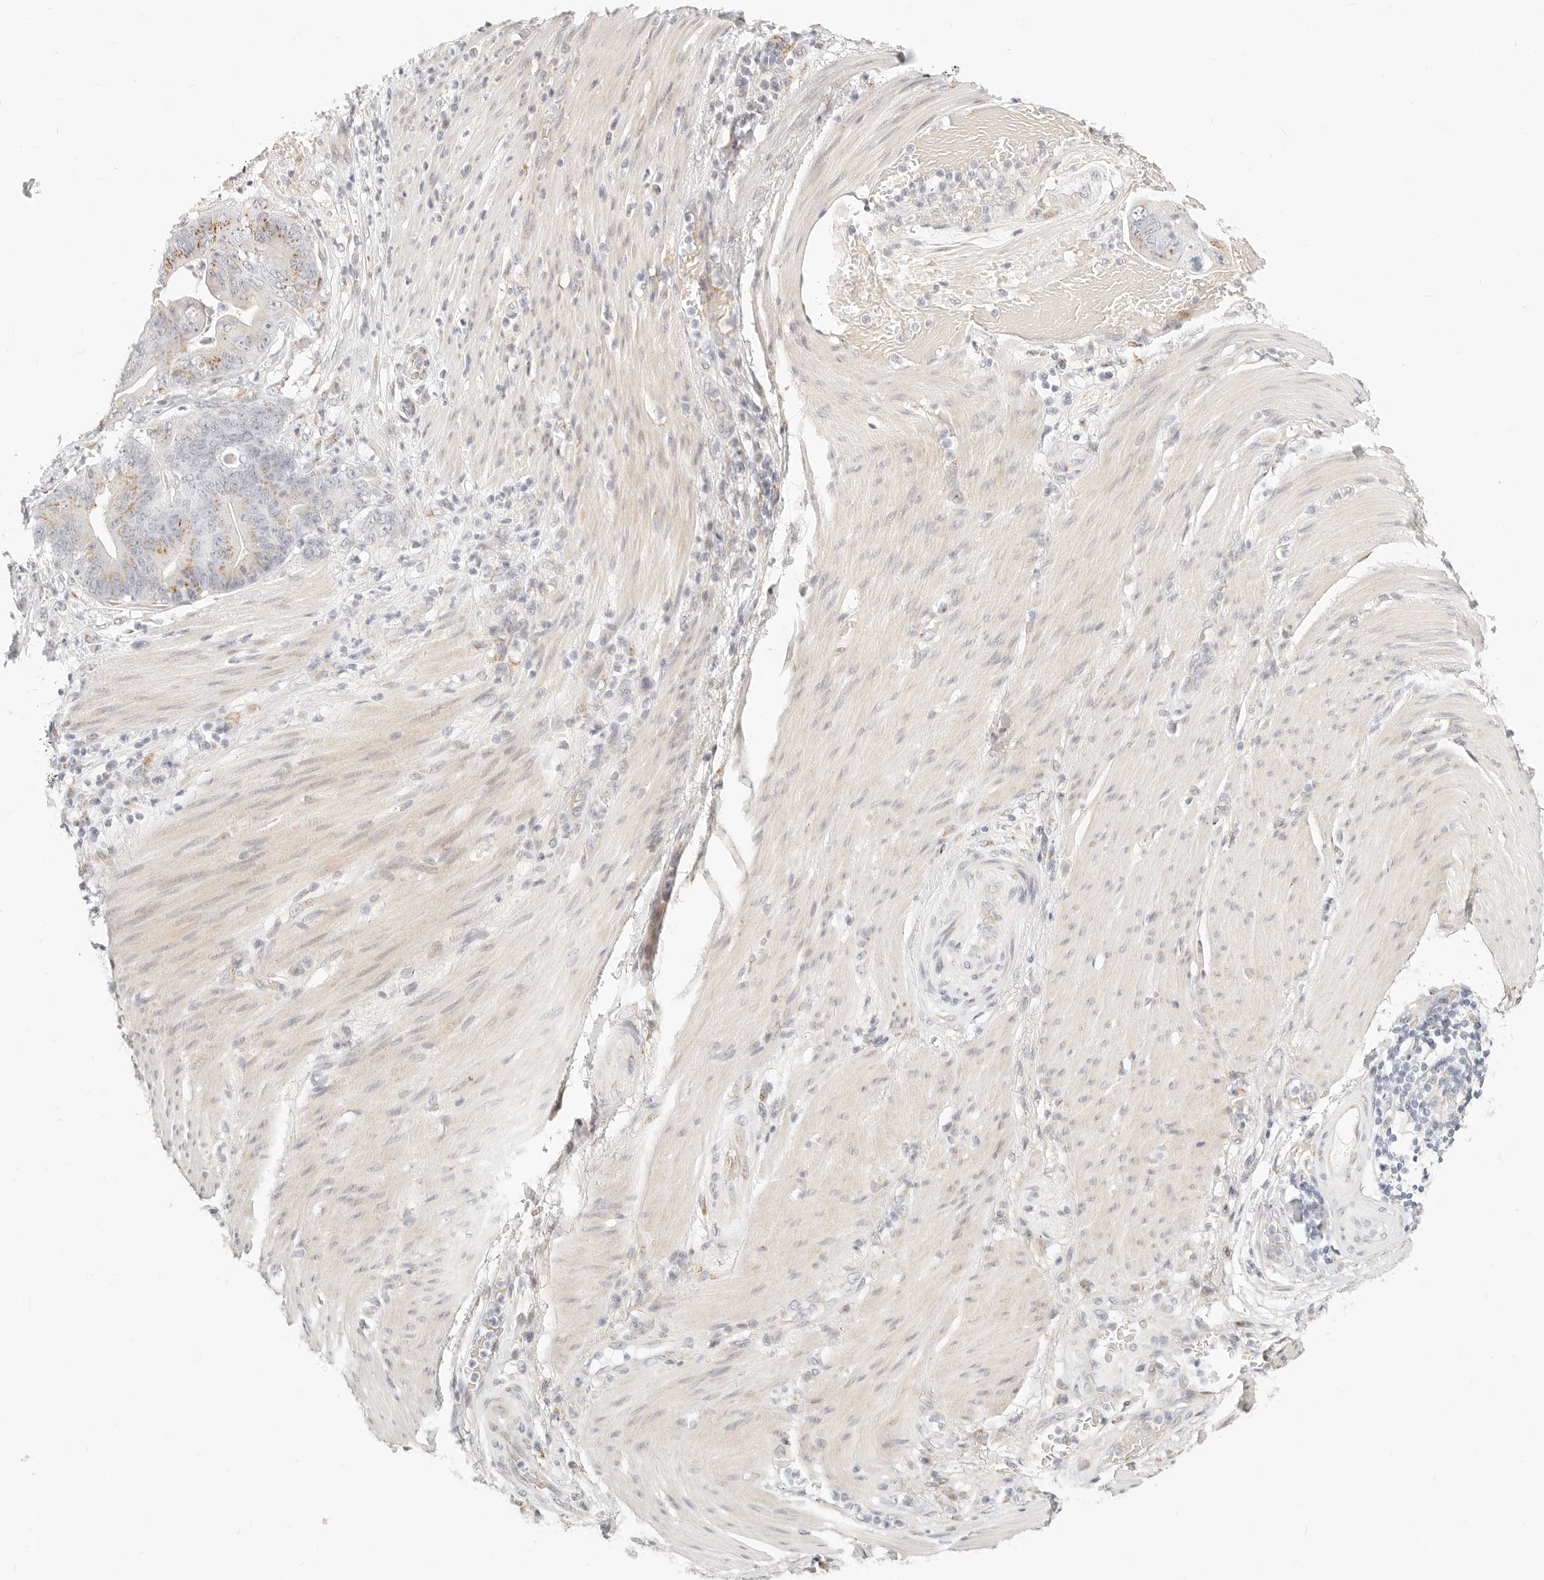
{"staining": {"intensity": "moderate", "quantity": "25%-75%", "location": "cytoplasmic/membranous"}, "tissue": "stomach cancer", "cell_type": "Tumor cells", "image_type": "cancer", "snomed": [{"axis": "morphology", "description": "Adenocarcinoma, NOS"}, {"axis": "topography", "description": "Stomach"}], "caption": "This is a histology image of immunohistochemistry (IHC) staining of stomach adenocarcinoma, which shows moderate expression in the cytoplasmic/membranous of tumor cells.", "gene": "FAM20B", "patient": {"sex": "female", "age": 73}}